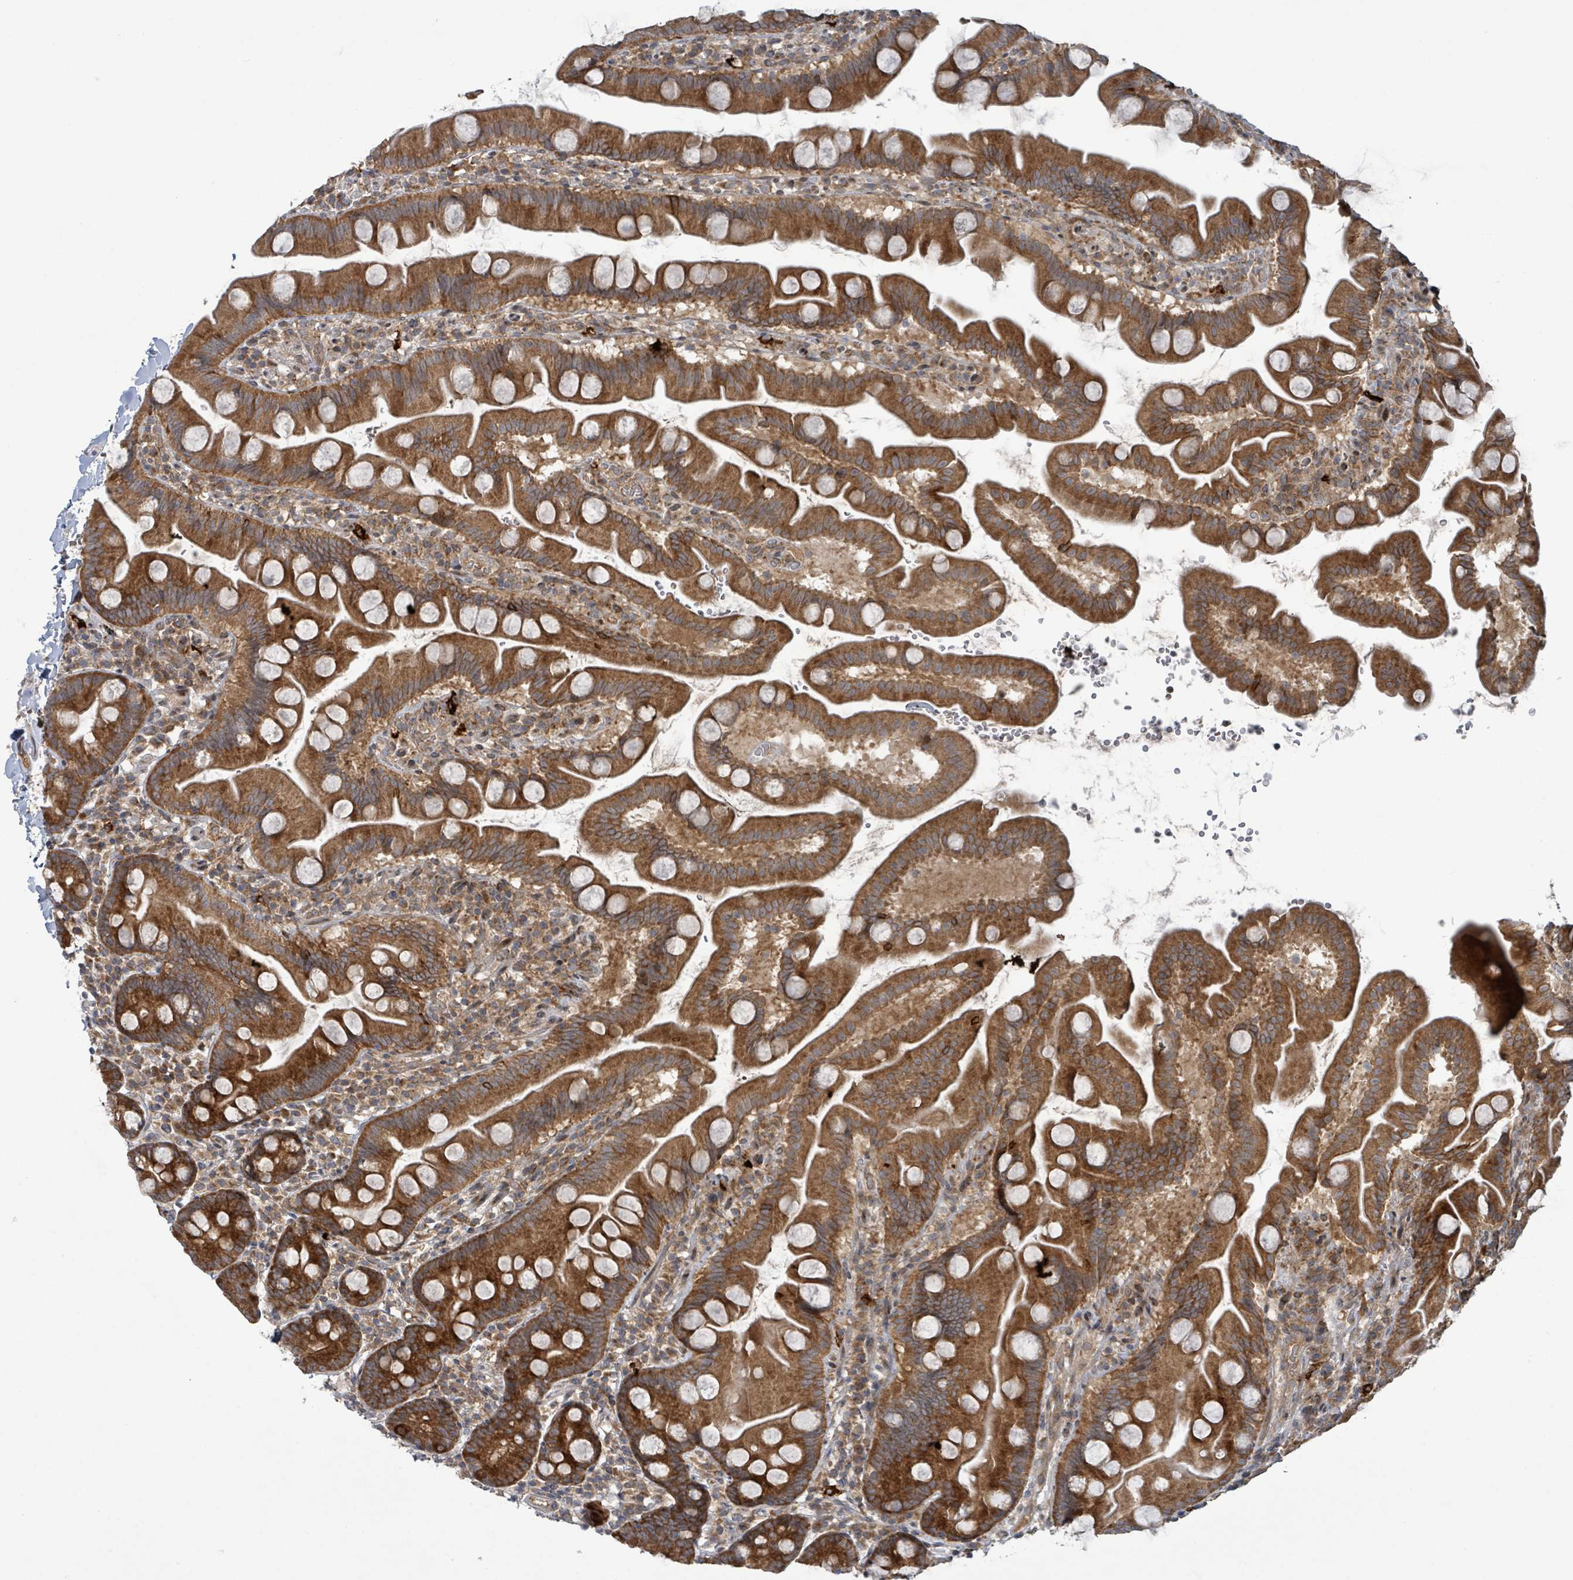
{"staining": {"intensity": "strong", "quantity": ">75%", "location": "cytoplasmic/membranous"}, "tissue": "small intestine", "cell_type": "Glandular cells", "image_type": "normal", "snomed": [{"axis": "morphology", "description": "Normal tissue, NOS"}, {"axis": "topography", "description": "Small intestine"}], "caption": "Glandular cells show high levels of strong cytoplasmic/membranous staining in about >75% of cells in benign human small intestine.", "gene": "OR51E1", "patient": {"sex": "female", "age": 68}}